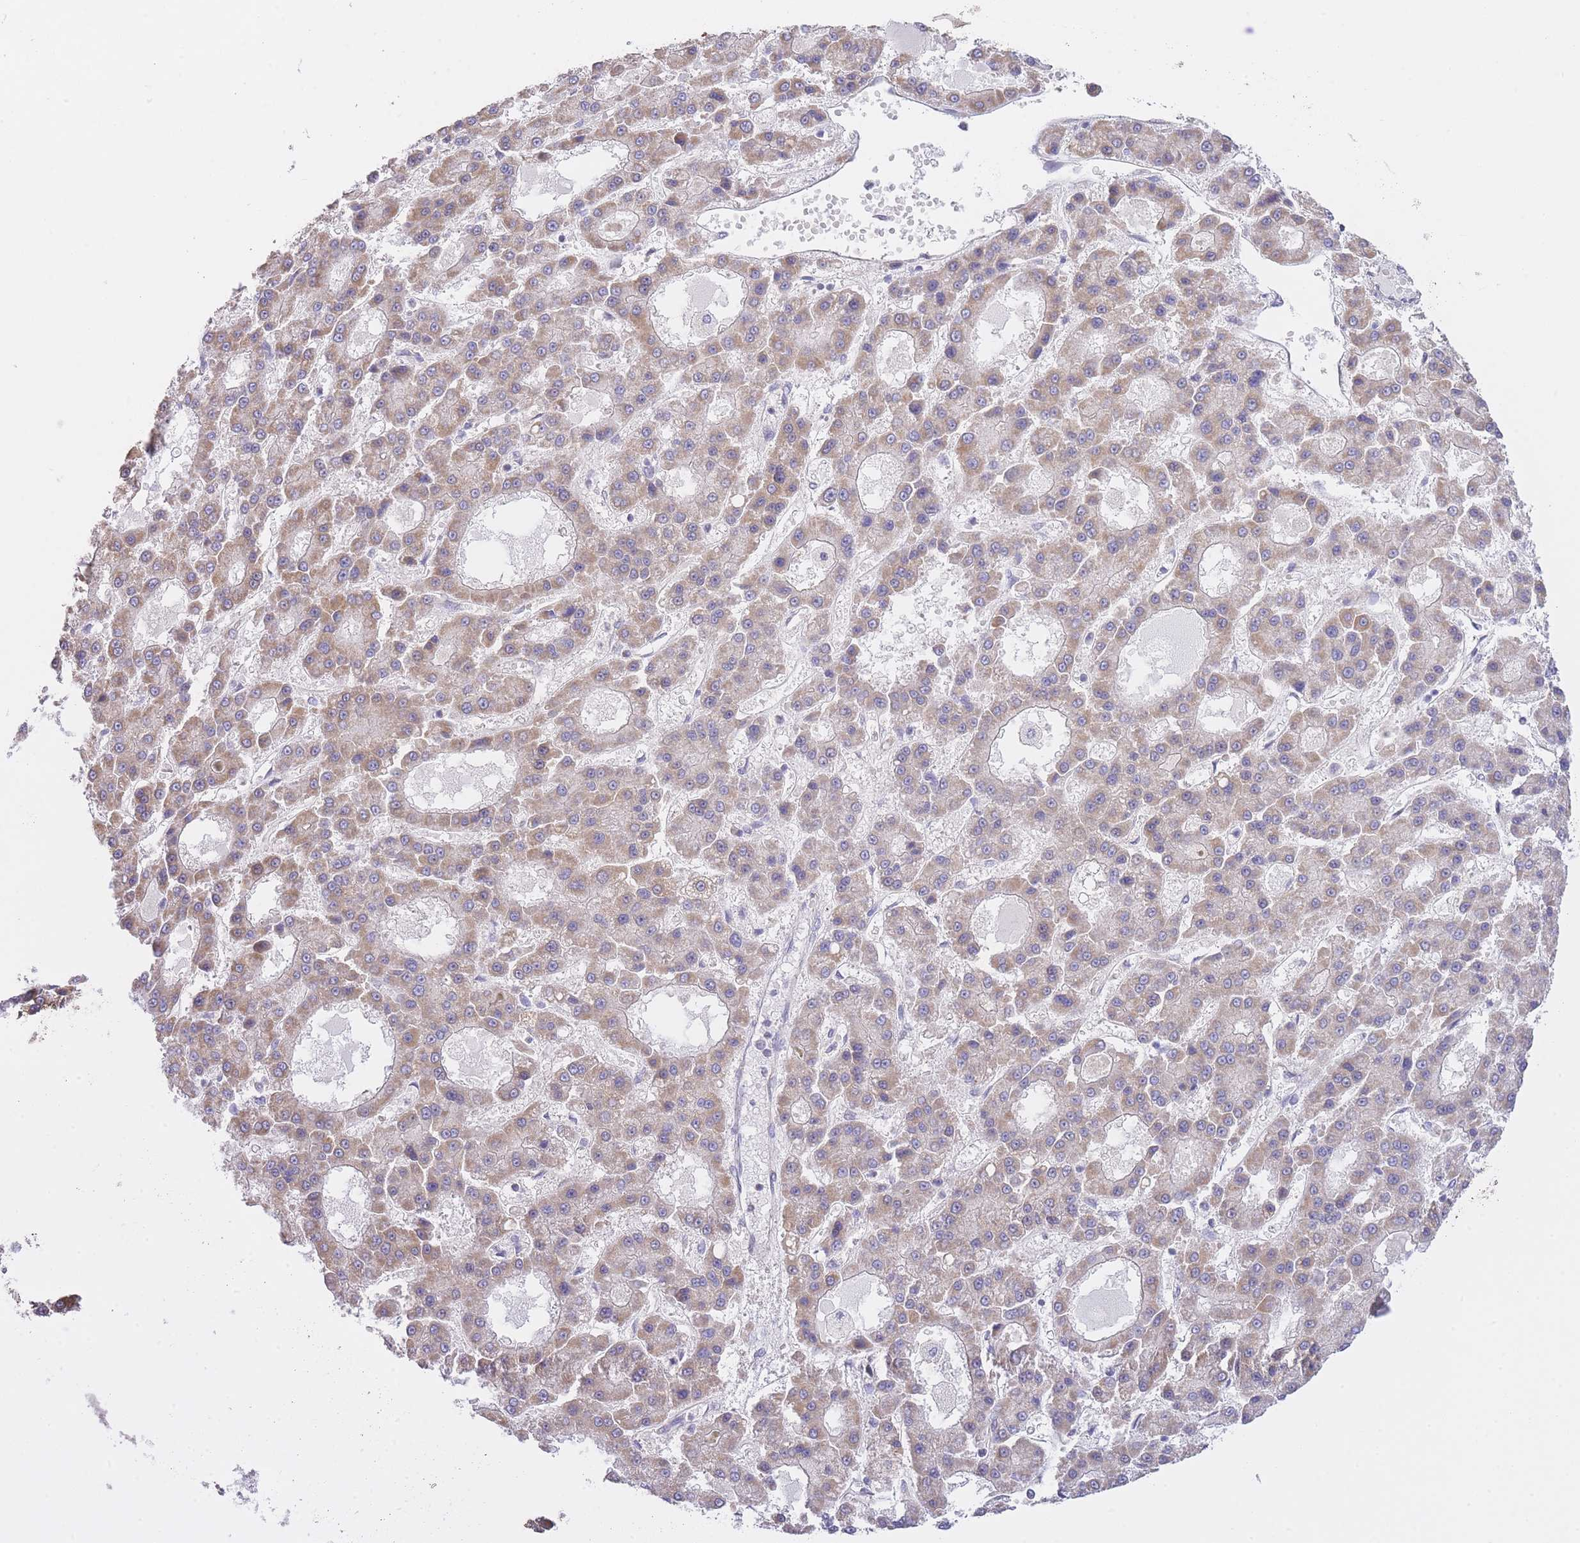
{"staining": {"intensity": "weak", "quantity": ">75%", "location": "cytoplasmic/membranous"}, "tissue": "liver cancer", "cell_type": "Tumor cells", "image_type": "cancer", "snomed": [{"axis": "morphology", "description": "Carcinoma, Hepatocellular, NOS"}, {"axis": "topography", "description": "Liver"}], "caption": "Liver cancer tissue displays weak cytoplasmic/membranous positivity in about >75% of tumor cells", "gene": "CTBP1", "patient": {"sex": "male", "age": 70}}